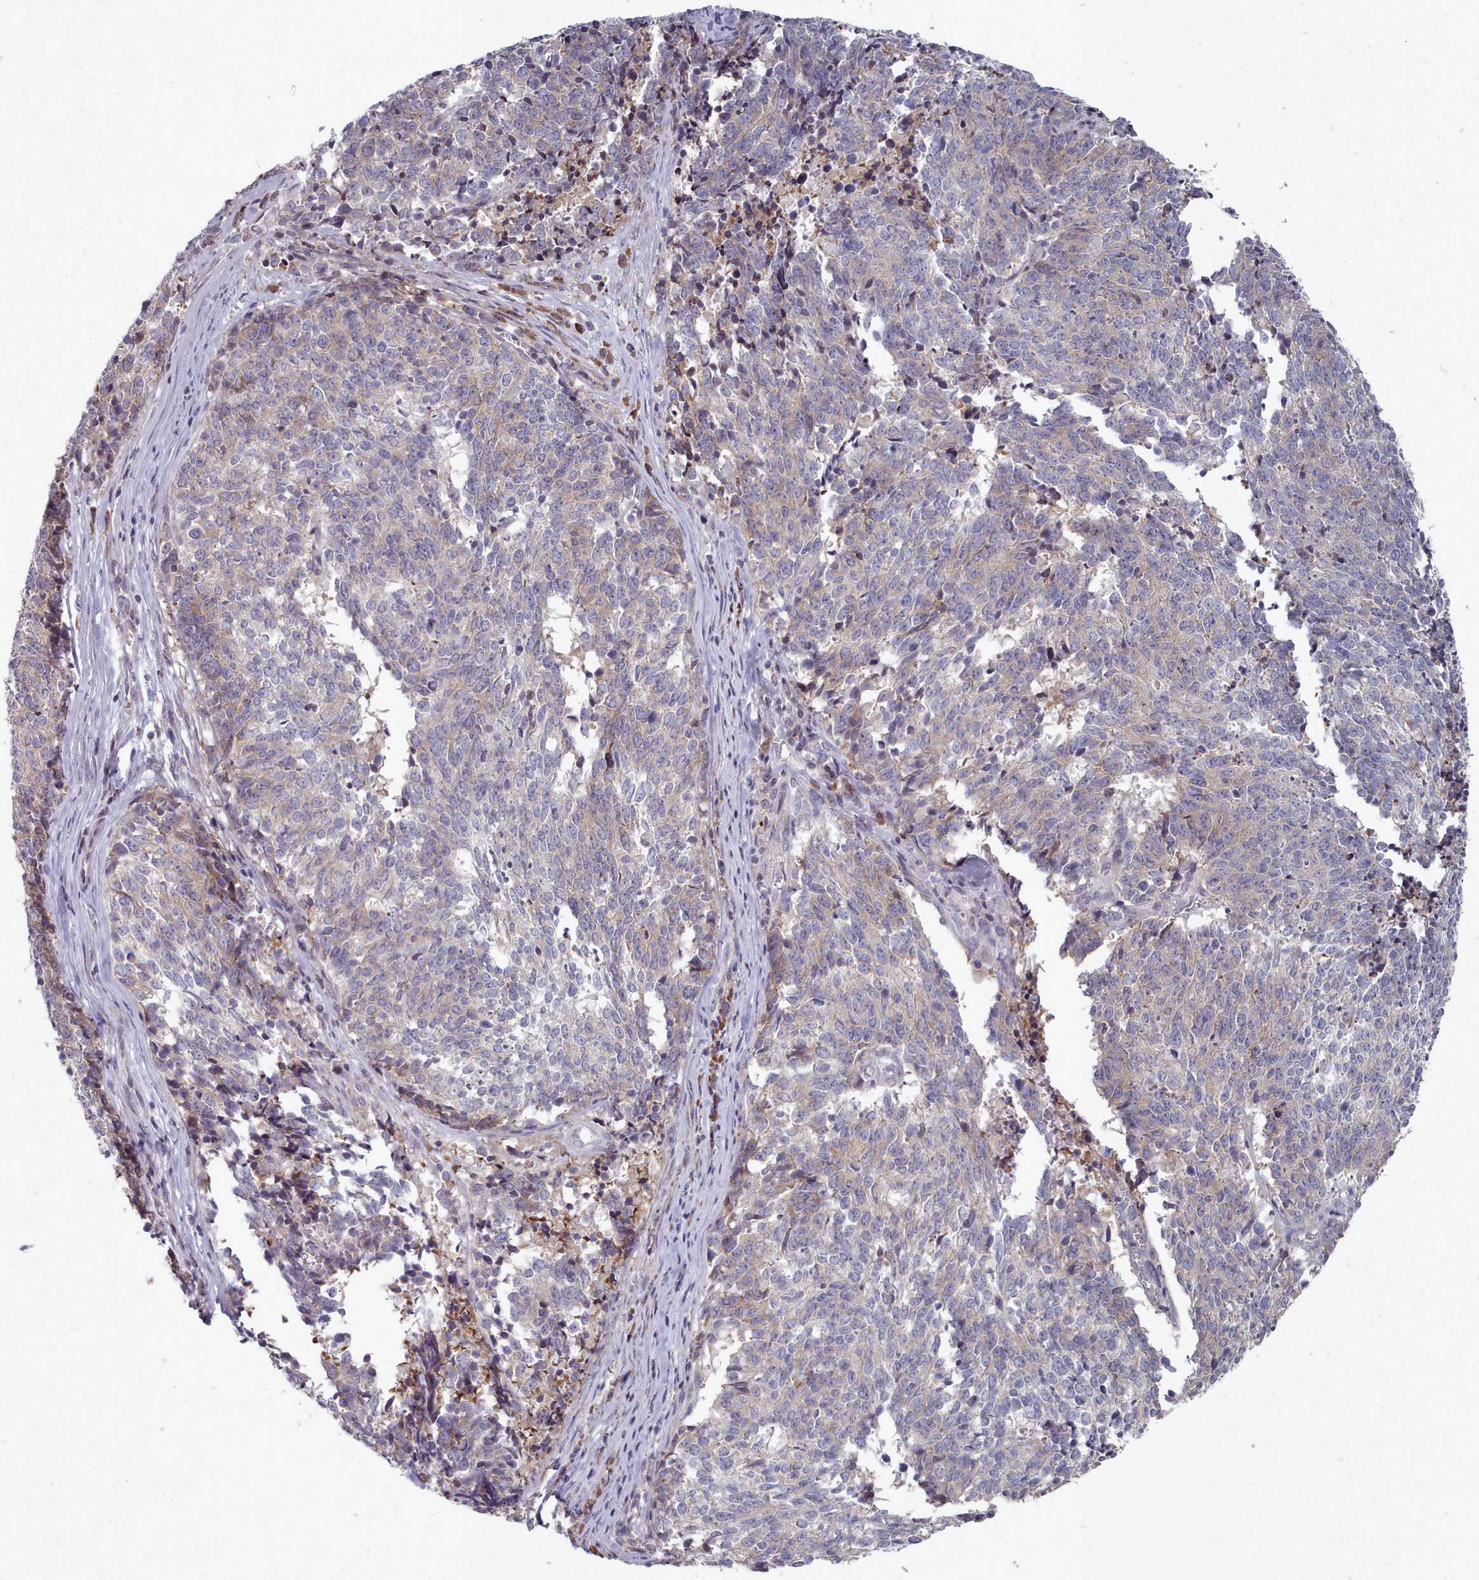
{"staining": {"intensity": "weak", "quantity": "25%-75%", "location": "cytoplasmic/membranous"}, "tissue": "cervical cancer", "cell_type": "Tumor cells", "image_type": "cancer", "snomed": [{"axis": "morphology", "description": "Squamous cell carcinoma, NOS"}, {"axis": "topography", "description": "Cervix"}], "caption": "Cervical cancer stained with a protein marker shows weak staining in tumor cells.", "gene": "ACKR3", "patient": {"sex": "female", "age": 29}}